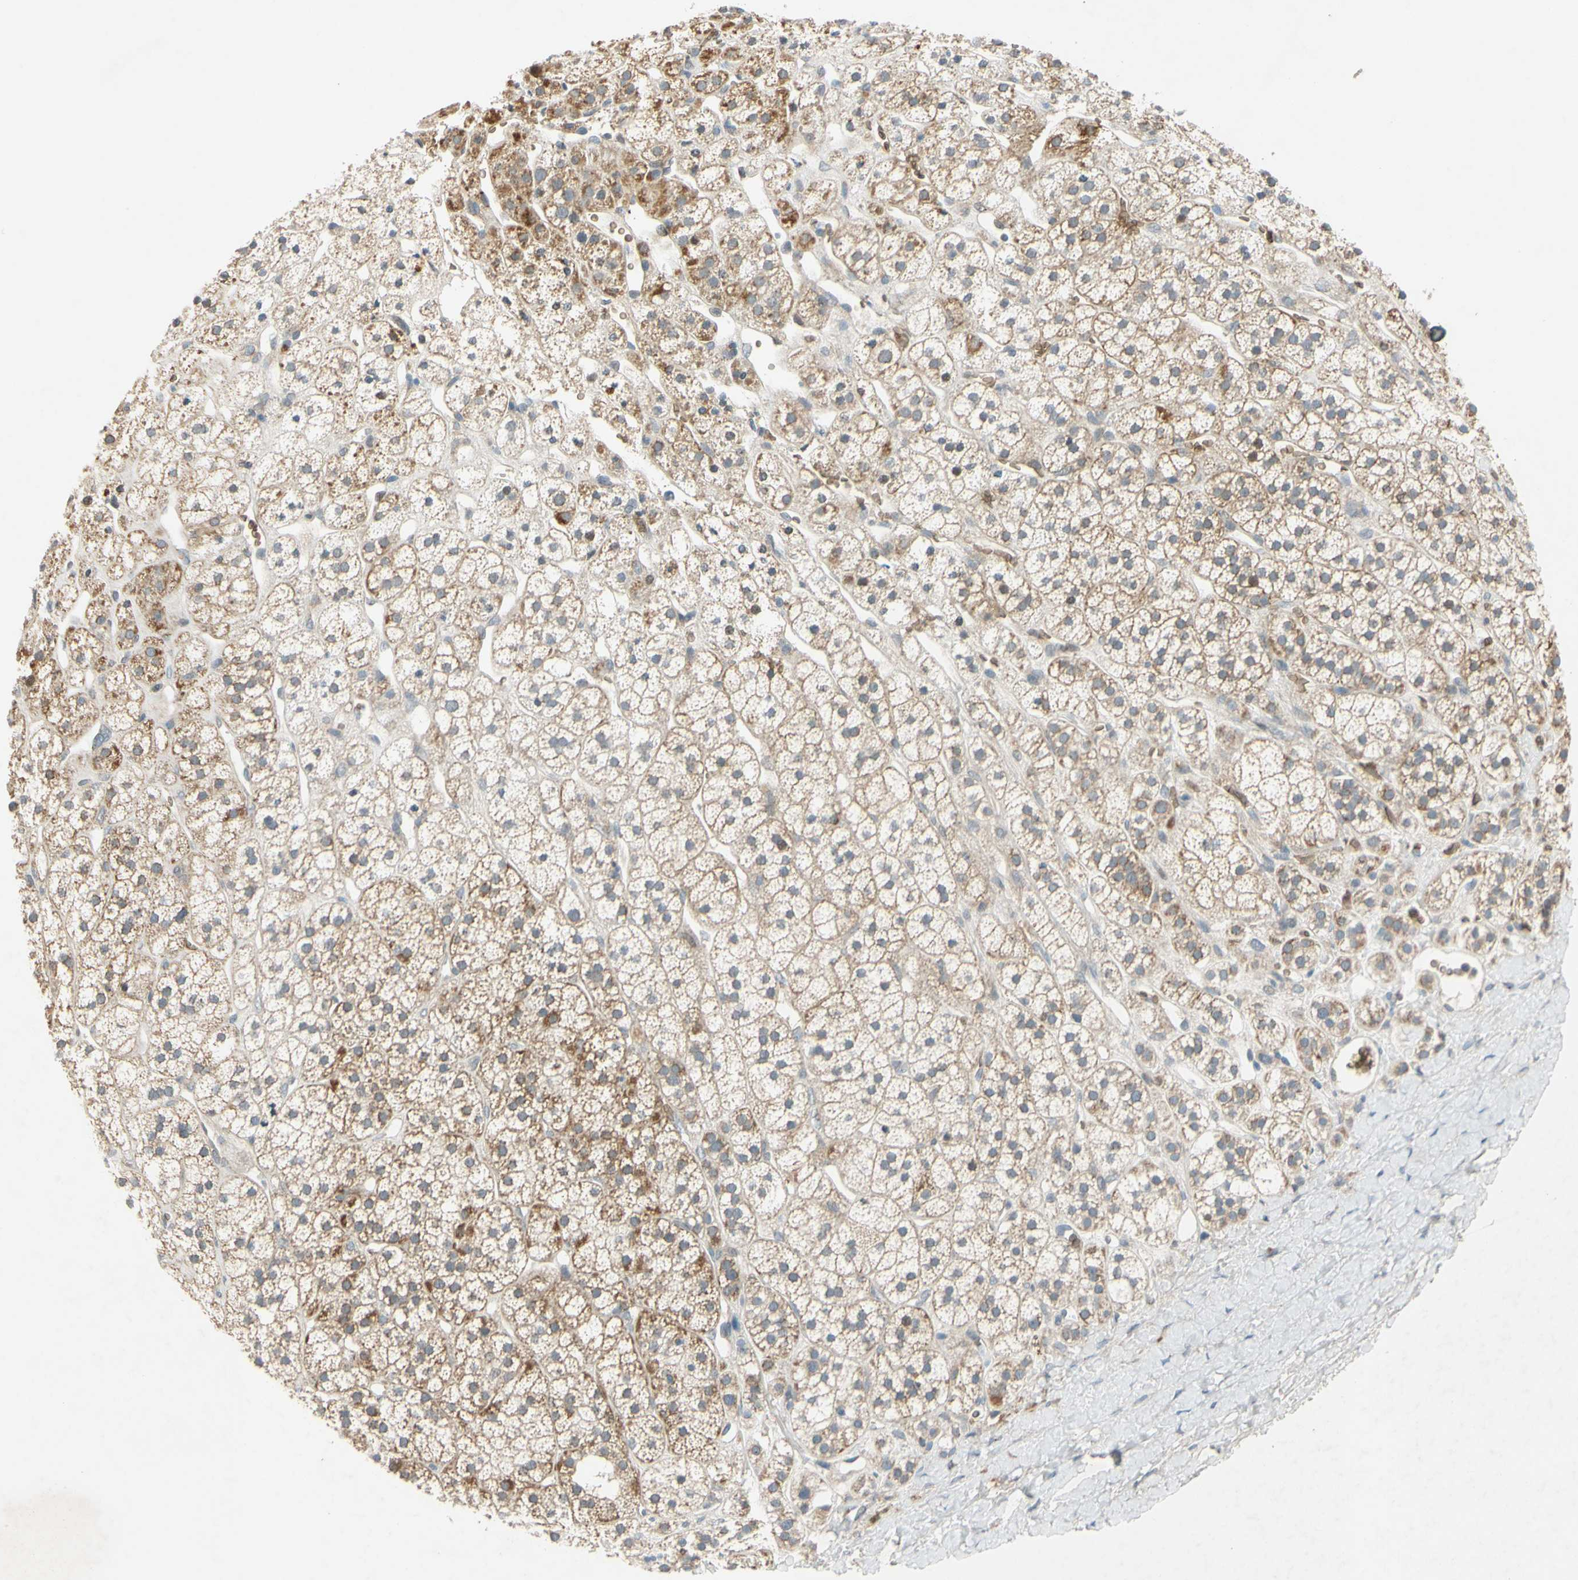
{"staining": {"intensity": "moderate", "quantity": "25%-75%", "location": "cytoplasmic/membranous"}, "tissue": "adrenal gland", "cell_type": "Glandular cells", "image_type": "normal", "snomed": [{"axis": "morphology", "description": "Normal tissue, NOS"}, {"axis": "topography", "description": "Adrenal gland"}], "caption": "Immunohistochemical staining of unremarkable human adrenal gland exhibits 25%-75% levels of moderate cytoplasmic/membranous protein staining in approximately 25%-75% of glandular cells. (DAB (3,3'-diaminobenzidine) IHC with brightfield microscopy, high magnification).", "gene": "GYPC", "patient": {"sex": "male", "age": 56}}